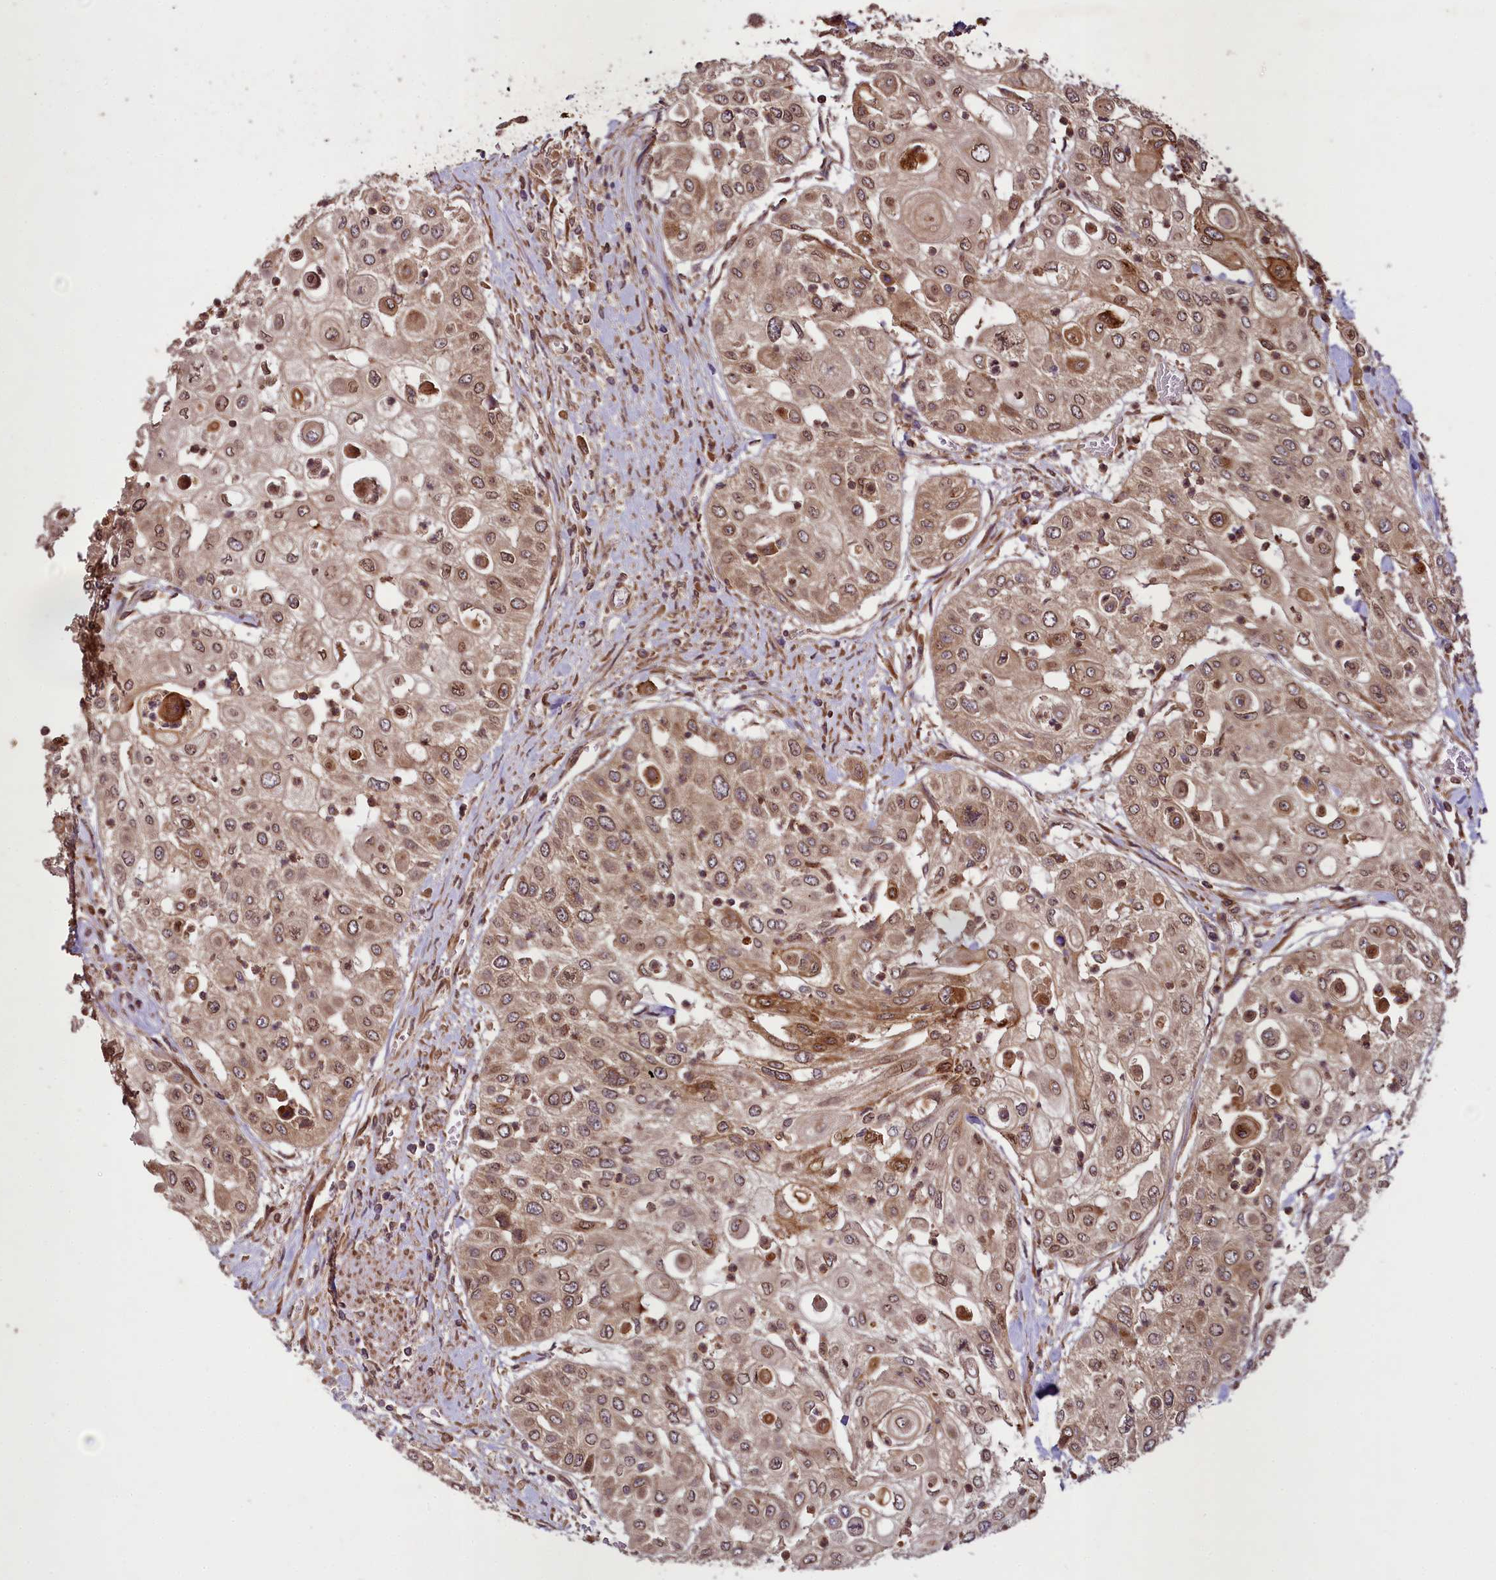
{"staining": {"intensity": "moderate", "quantity": ">75%", "location": "cytoplasmic/membranous,nuclear"}, "tissue": "urothelial cancer", "cell_type": "Tumor cells", "image_type": "cancer", "snomed": [{"axis": "morphology", "description": "Urothelial carcinoma, High grade"}, {"axis": "topography", "description": "Urinary bladder"}], "caption": "This histopathology image reveals high-grade urothelial carcinoma stained with IHC to label a protein in brown. The cytoplasmic/membranous and nuclear of tumor cells show moderate positivity for the protein. Nuclei are counter-stained blue.", "gene": "DCP1B", "patient": {"sex": "female", "age": 79}}